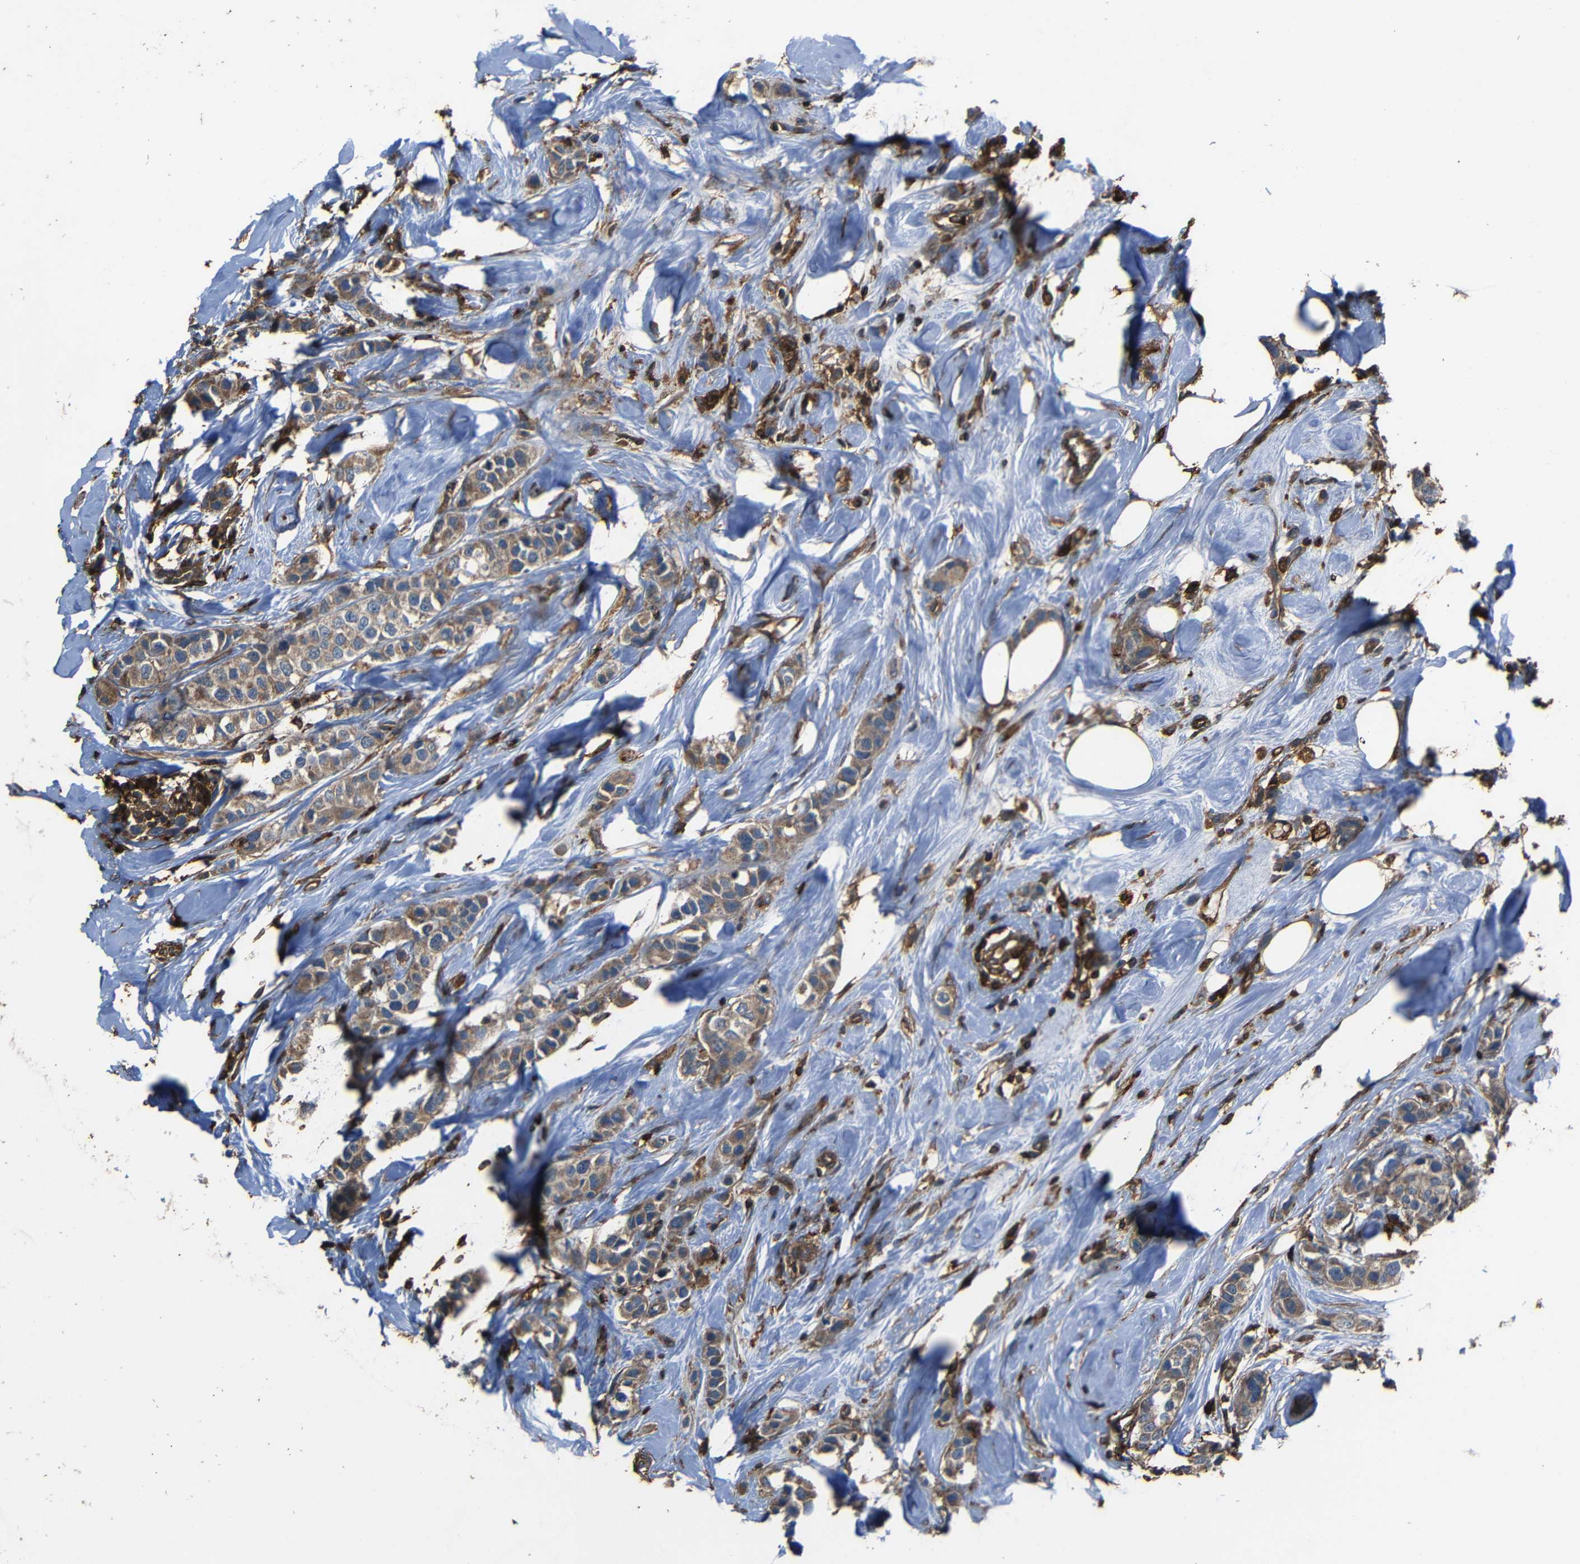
{"staining": {"intensity": "moderate", "quantity": ">75%", "location": "cytoplasmic/membranous"}, "tissue": "breast cancer", "cell_type": "Tumor cells", "image_type": "cancer", "snomed": [{"axis": "morphology", "description": "Normal tissue, NOS"}, {"axis": "morphology", "description": "Duct carcinoma"}, {"axis": "topography", "description": "Breast"}], "caption": "Breast invasive ductal carcinoma tissue exhibits moderate cytoplasmic/membranous positivity in approximately >75% of tumor cells The staining was performed using DAB (3,3'-diaminobenzidine) to visualize the protein expression in brown, while the nuclei were stained in blue with hematoxylin (Magnification: 20x).", "gene": "ADGRE5", "patient": {"sex": "female", "age": 50}}